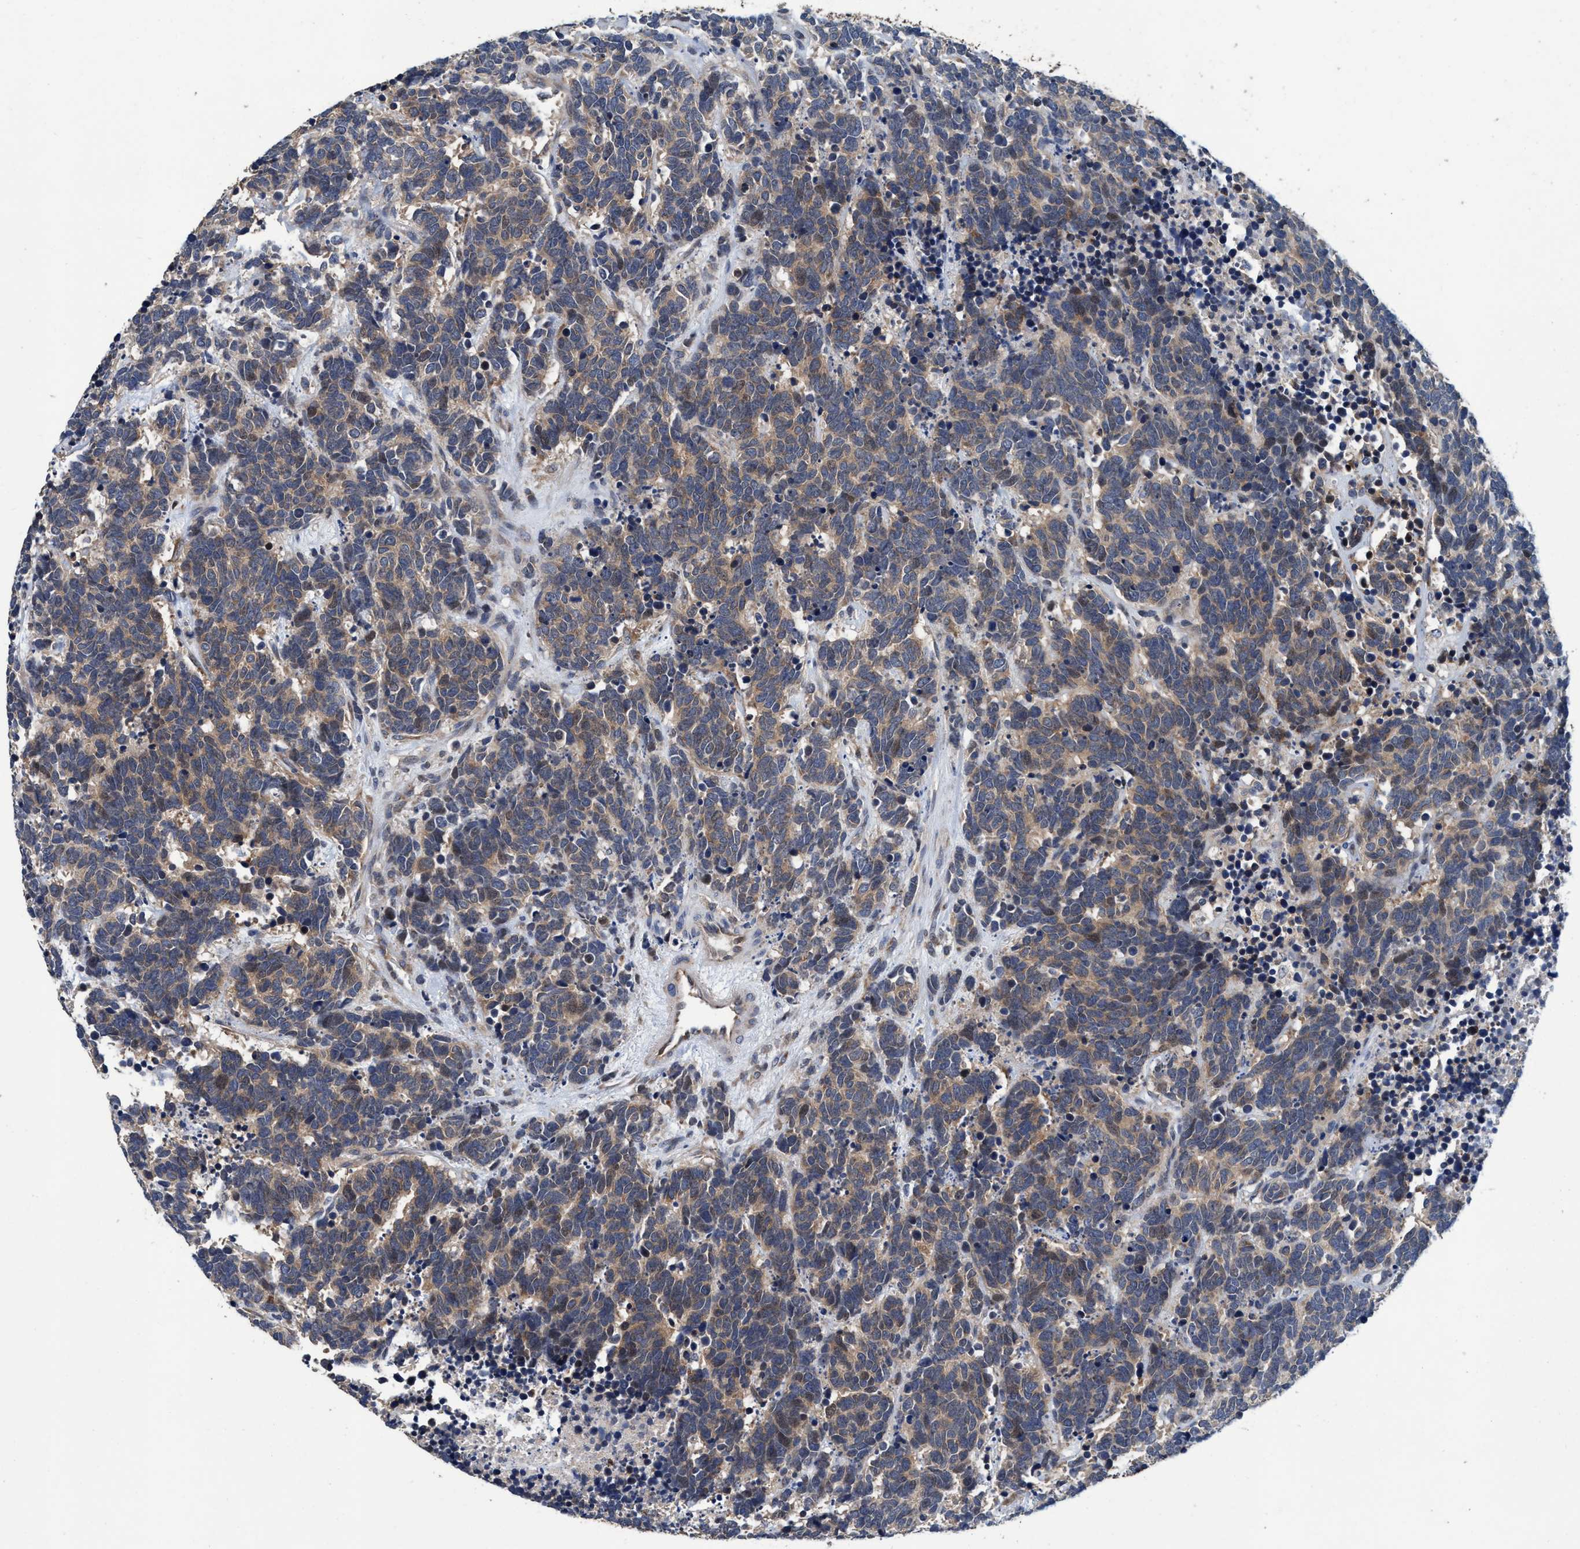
{"staining": {"intensity": "weak", "quantity": ">75%", "location": "cytoplasmic/membranous"}, "tissue": "carcinoid", "cell_type": "Tumor cells", "image_type": "cancer", "snomed": [{"axis": "morphology", "description": "Carcinoma, NOS"}, {"axis": "morphology", "description": "Carcinoid, malignant, NOS"}, {"axis": "topography", "description": "Urinary bladder"}], "caption": "An IHC histopathology image of neoplastic tissue is shown. Protein staining in brown labels weak cytoplasmic/membranous positivity in carcinoid within tumor cells. (brown staining indicates protein expression, while blue staining denotes nuclei).", "gene": "CALCOCO2", "patient": {"sex": "male", "age": 57}}